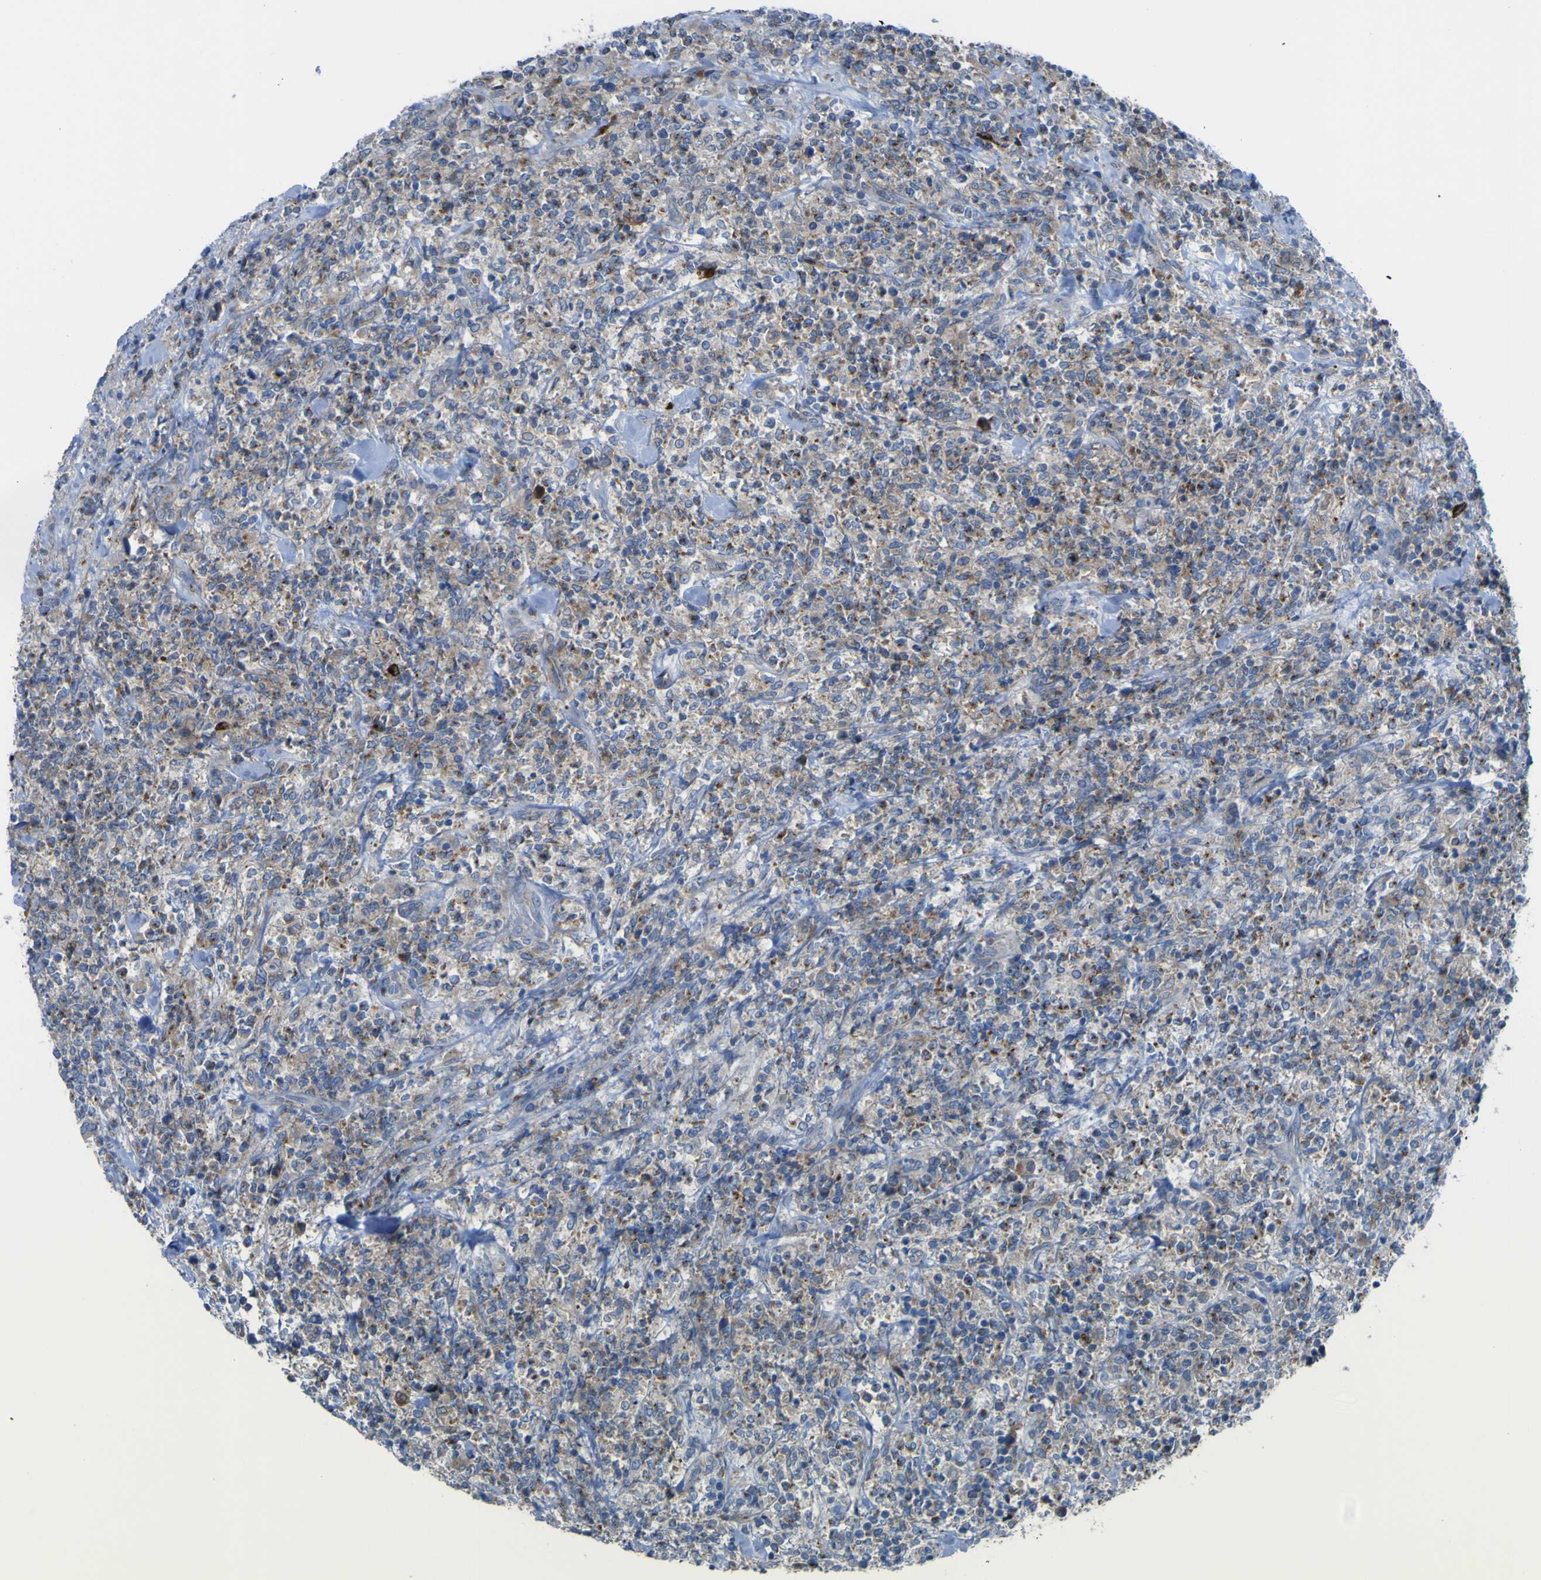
{"staining": {"intensity": "weak", "quantity": "<25%", "location": "cytoplasmic/membranous"}, "tissue": "lymphoma", "cell_type": "Tumor cells", "image_type": "cancer", "snomed": [{"axis": "morphology", "description": "Malignant lymphoma, non-Hodgkin's type, High grade"}, {"axis": "topography", "description": "Soft tissue"}], "caption": "Immunohistochemistry micrograph of human lymphoma stained for a protein (brown), which exhibits no expression in tumor cells. (Immunohistochemistry, brightfield microscopy, high magnification).", "gene": "CST3", "patient": {"sex": "male", "age": 18}}